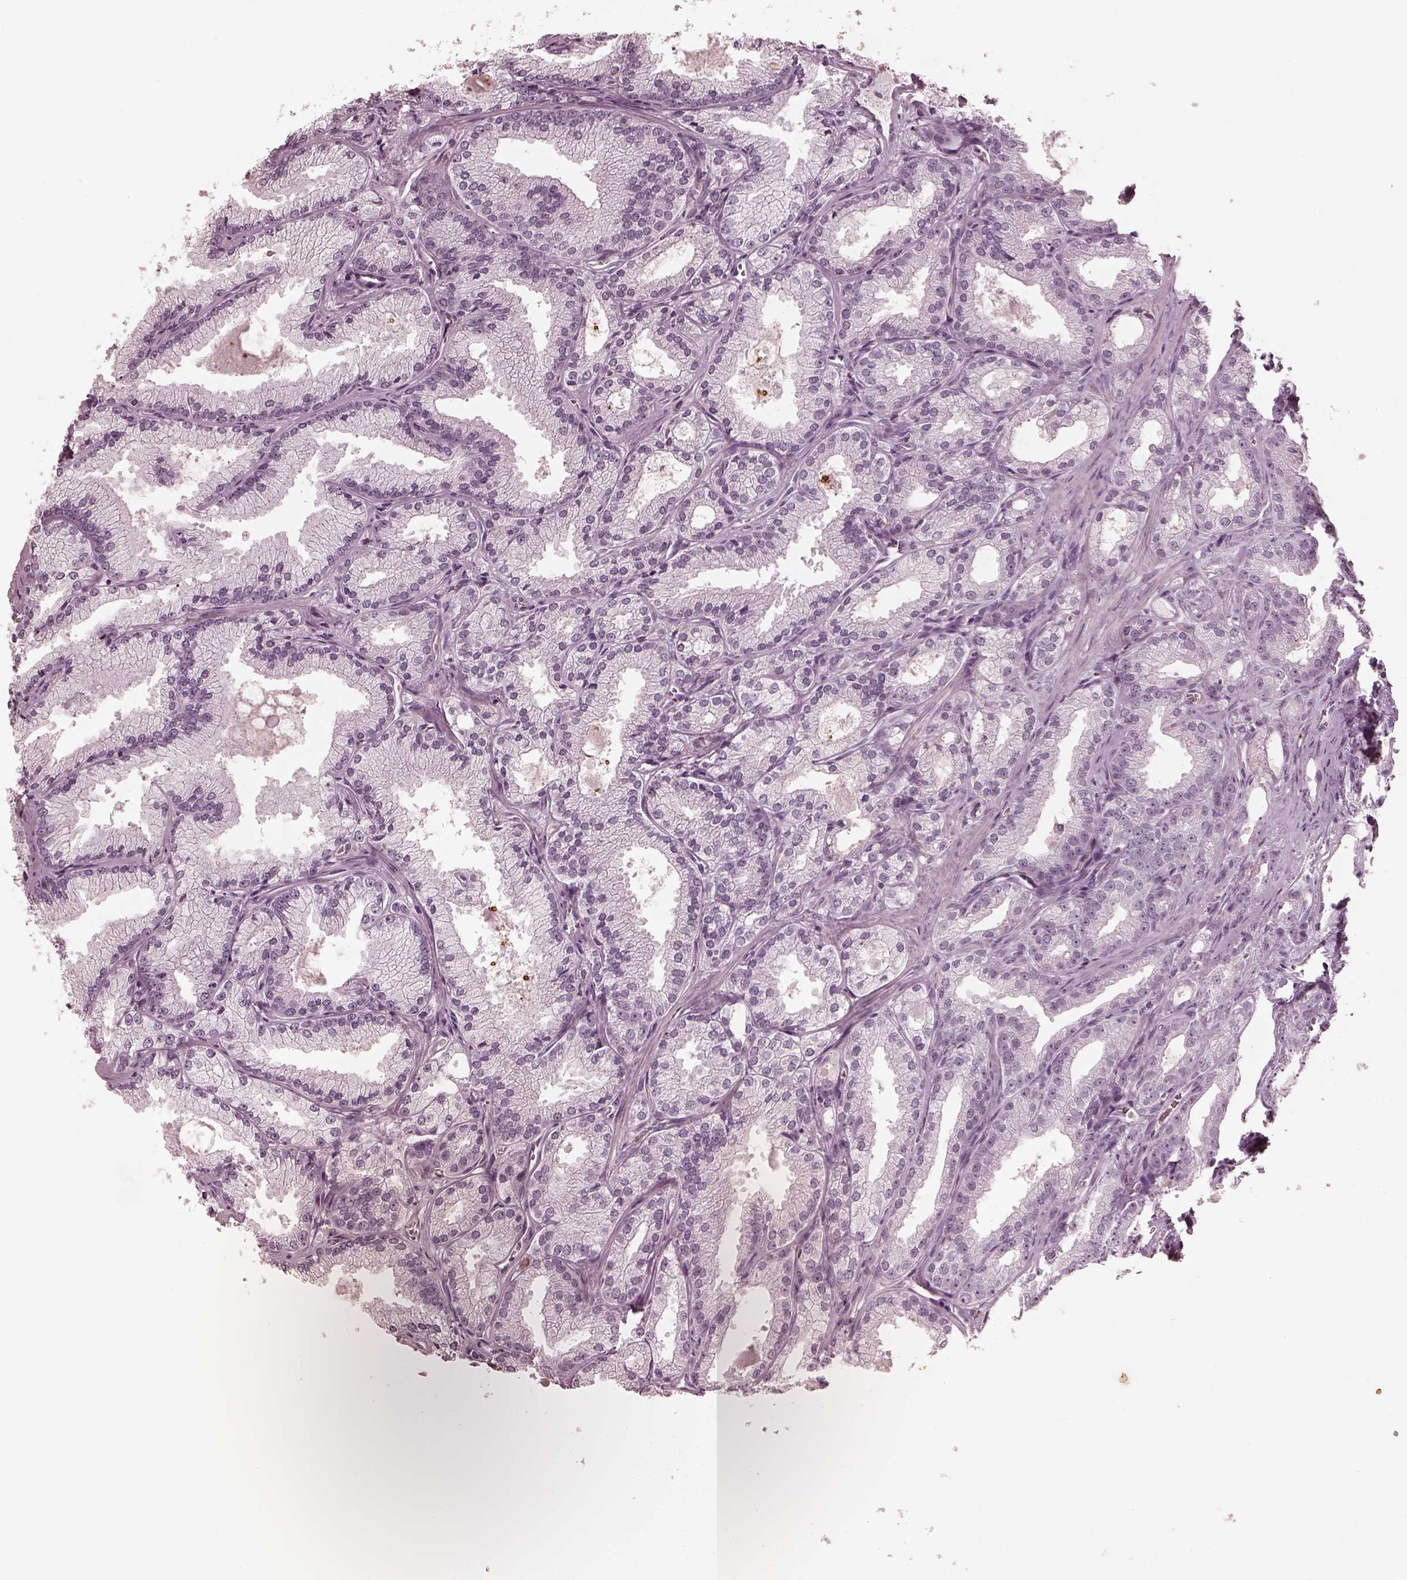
{"staining": {"intensity": "negative", "quantity": "none", "location": "none"}, "tissue": "prostate cancer", "cell_type": "Tumor cells", "image_type": "cancer", "snomed": [{"axis": "morphology", "description": "Adenocarcinoma, NOS"}, {"axis": "morphology", "description": "Adenocarcinoma, High grade"}, {"axis": "topography", "description": "Prostate"}], "caption": "DAB immunohistochemical staining of human prostate cancer (adenocarcinoma) demonstrates no significant staining in tumor cells.", "gene": "ADRB3", "patient": {"sex": "male", "age": 70}}